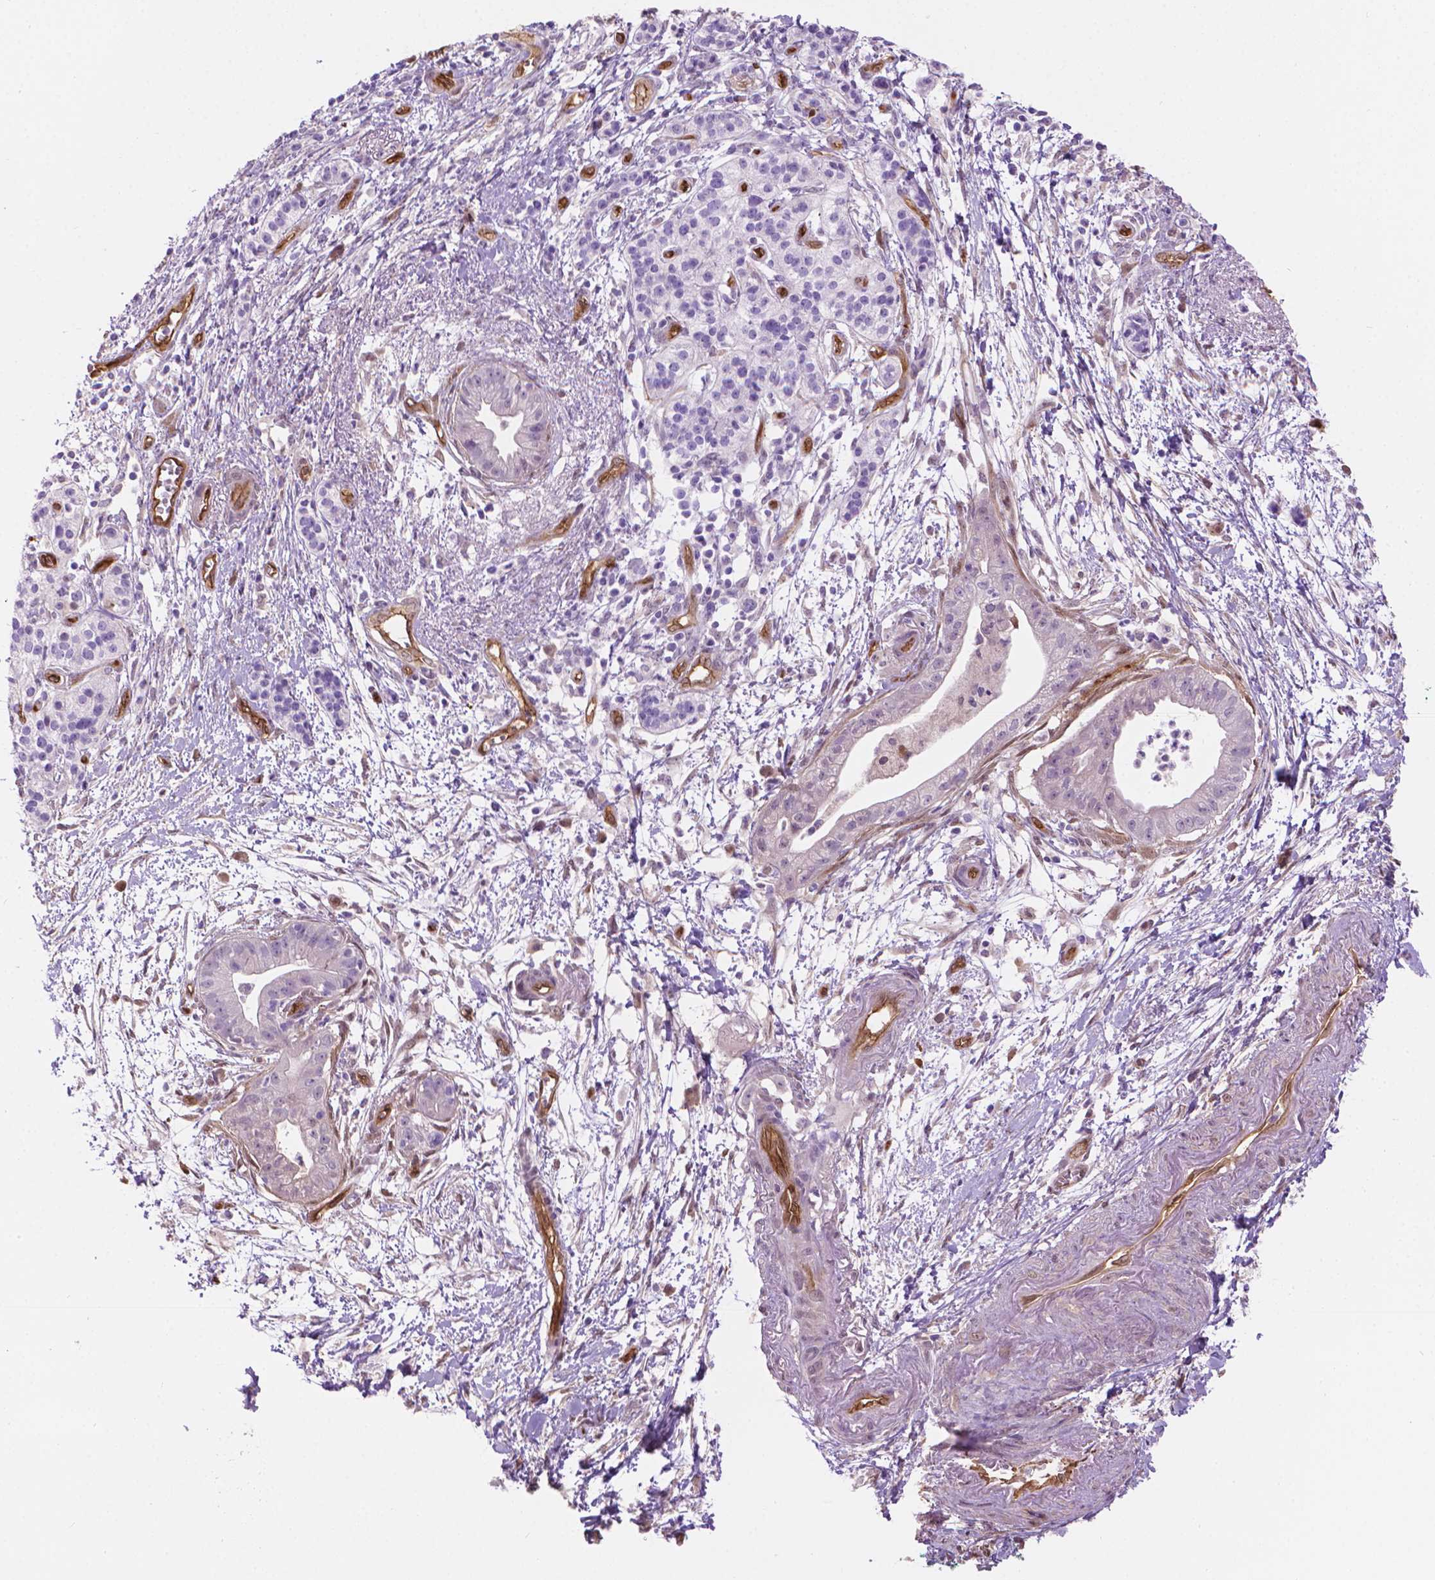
{"staining": {"intensity": "negative", "quantity": "none", "location": "none"}, "tissue": "pancreatic cancer", "cell_type": "Tumor cells", "image_type": "cancer", "snomed": [{"axis": "morphology", "description": "Normal tissue, NOS"}, {"axis": "morphology", "description": "Adenocarcinoma, NOS"}, {"axis": "topography", "description": "Lymph node"}, {"axis": "topography", "description": "Pancreas"}], "caption": "Tumor cells show no significant positivity in pancreatic adenocarcinoma.", "gene": "CLIC4", "patient": {"sex": "female", "age": 58}}